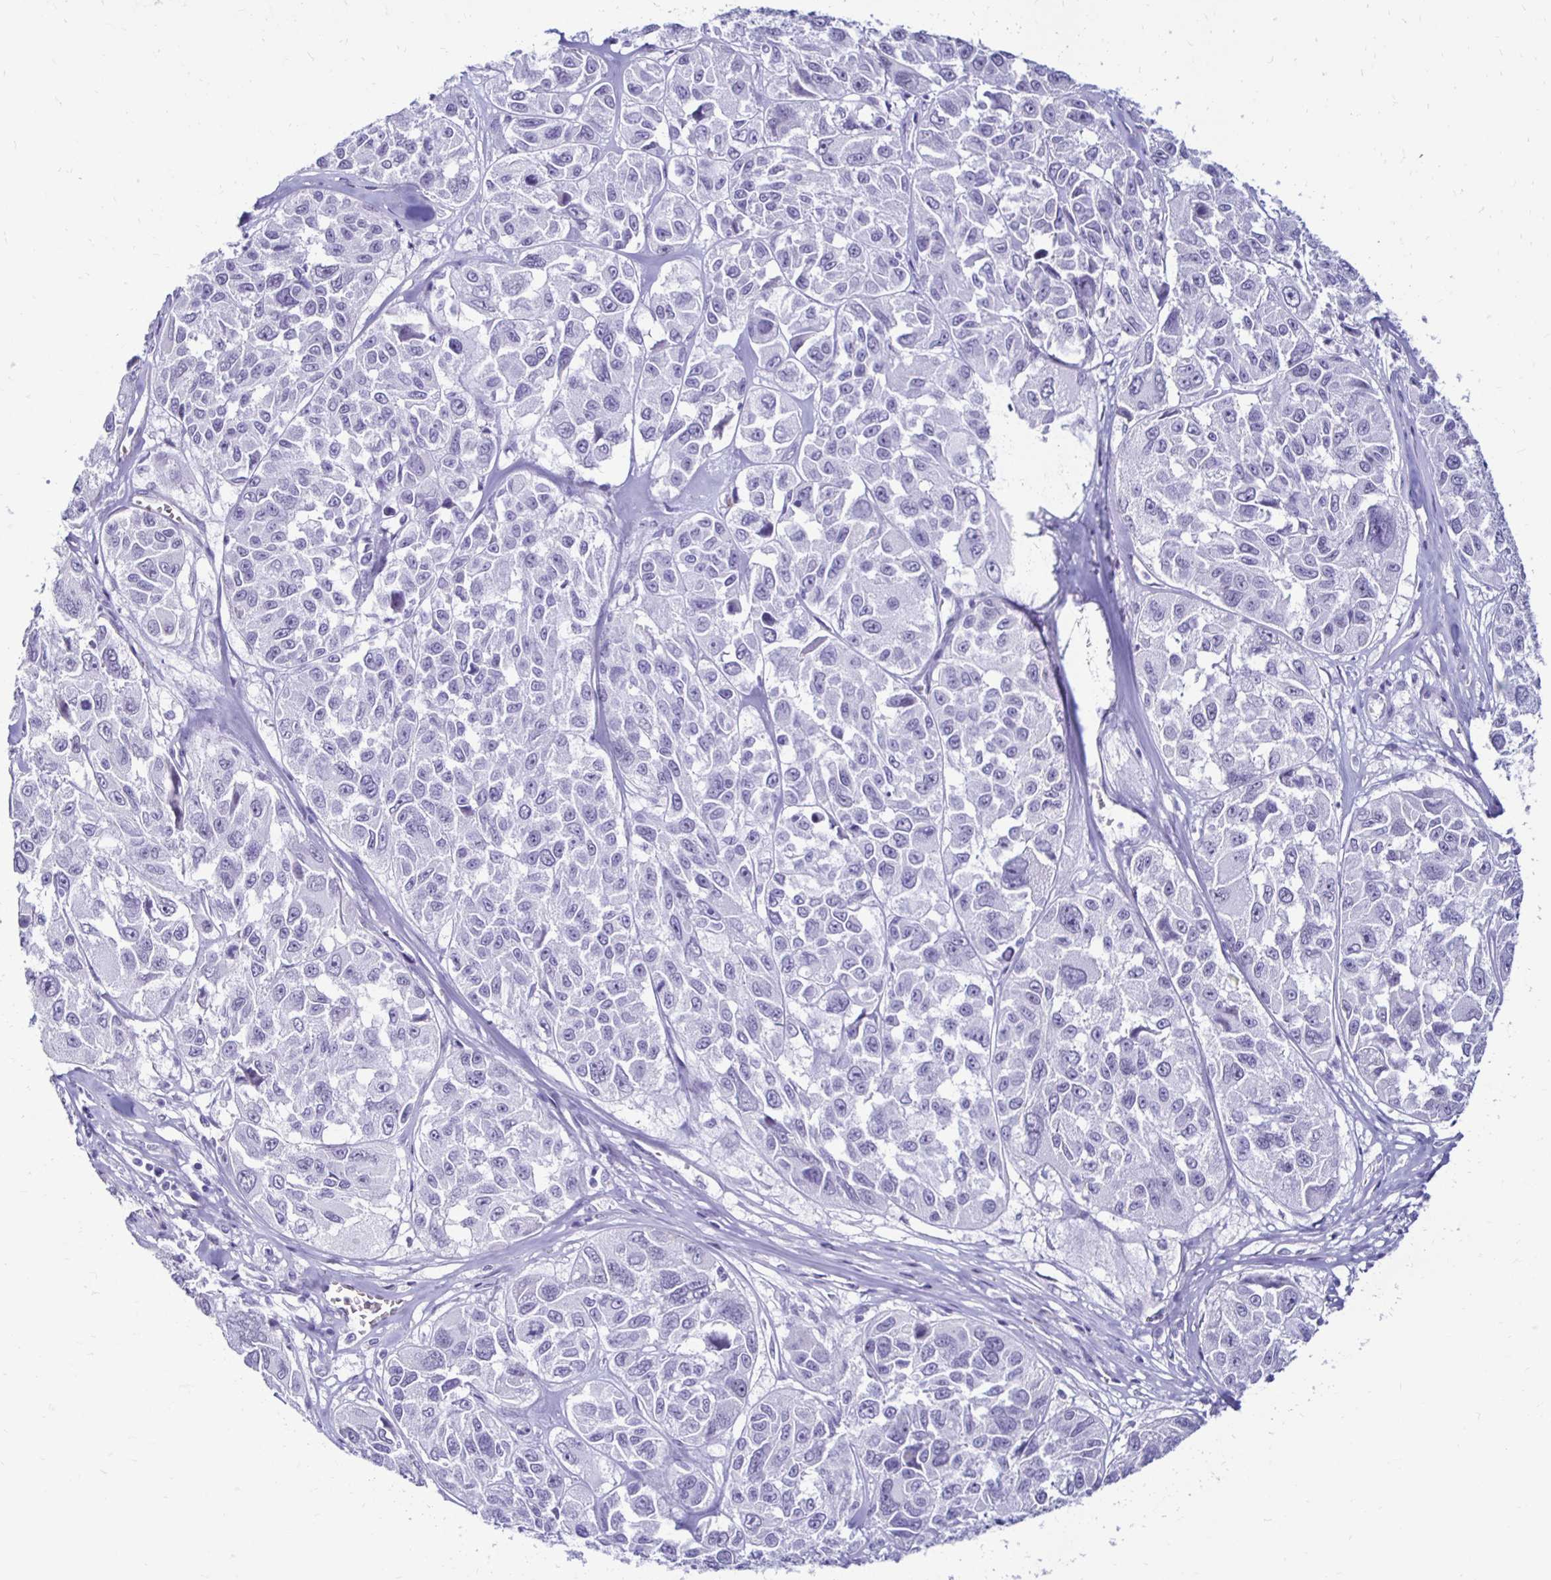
{"staining": {"intensity": "negative", "quantity": "none", "location": "none"}, "tissue": "melanoma", "cell_type": "Tumor cells", "image_type": "cancer", "snomed": [{"axis": "morphology", "description": "Malignant melanoma, NOS"}, {"axis": "topography", "description": "Skin"}], "caption": "An immunohistochemistry histopathology image of melanoma is shown. There is no staining in tumor cells of melanoma.", "gene": "RHBDL3", "patient": {"sex": "female", "age": 66}}